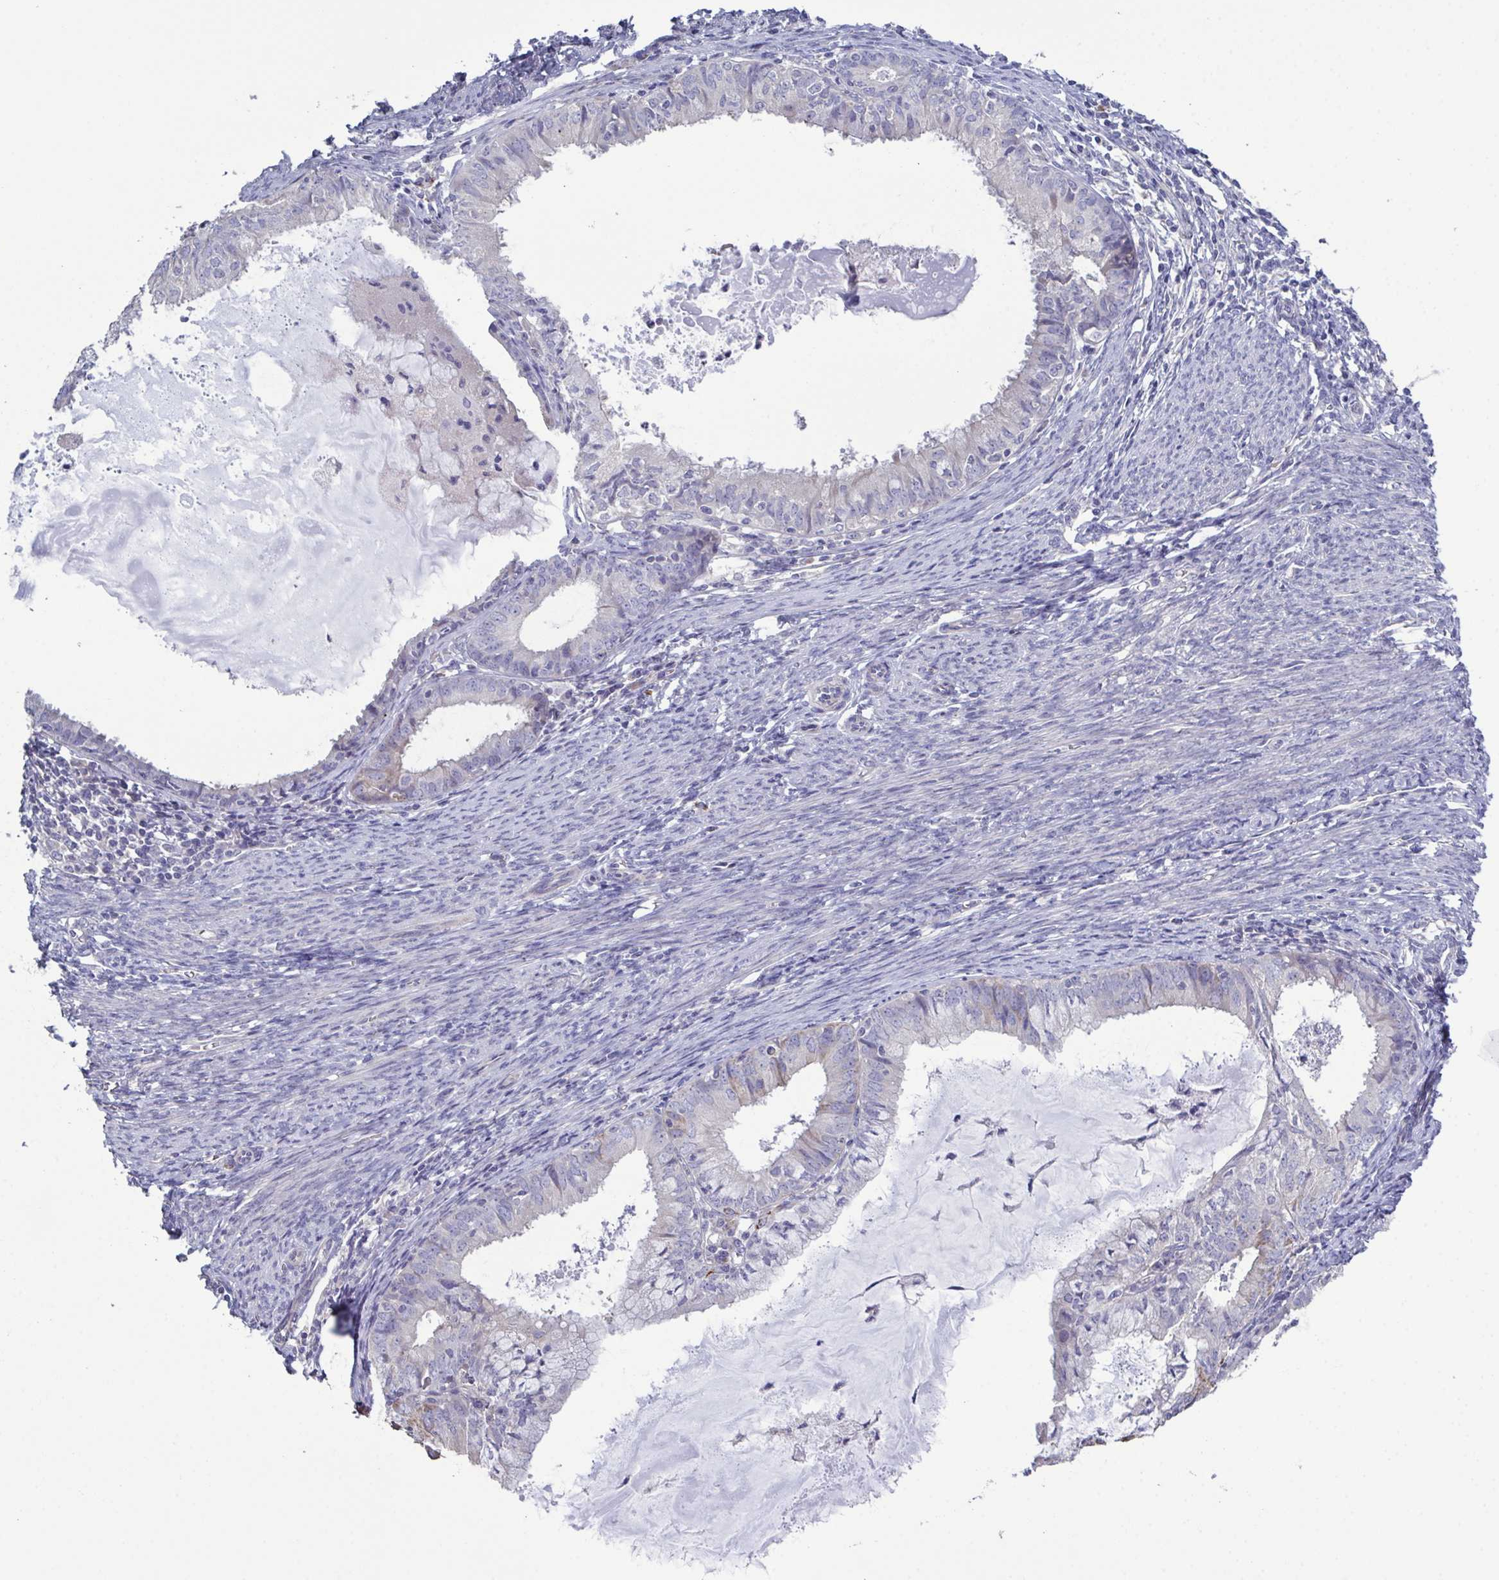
{"staining": {"intensity": "negative", "quantity": "none", "location": "none"}, "tissue": "endometrial cancer", "cell_type": "Tumor cells", "image_type": "cancer", "snomed": [{"axis": "morphology", "description": "Adenocarcinoma, NOS"}, {"axis": "topography", "description": "Endometrium"}], "caption": "There is no significant expression in tumor cells of endometrial cancer (adenocarcinoma). (Brightfield microscopy of DAB immunohistochemistry at high magnification).", "gene": "GLDC", "patient": {"sex": "female", "age": 57}}